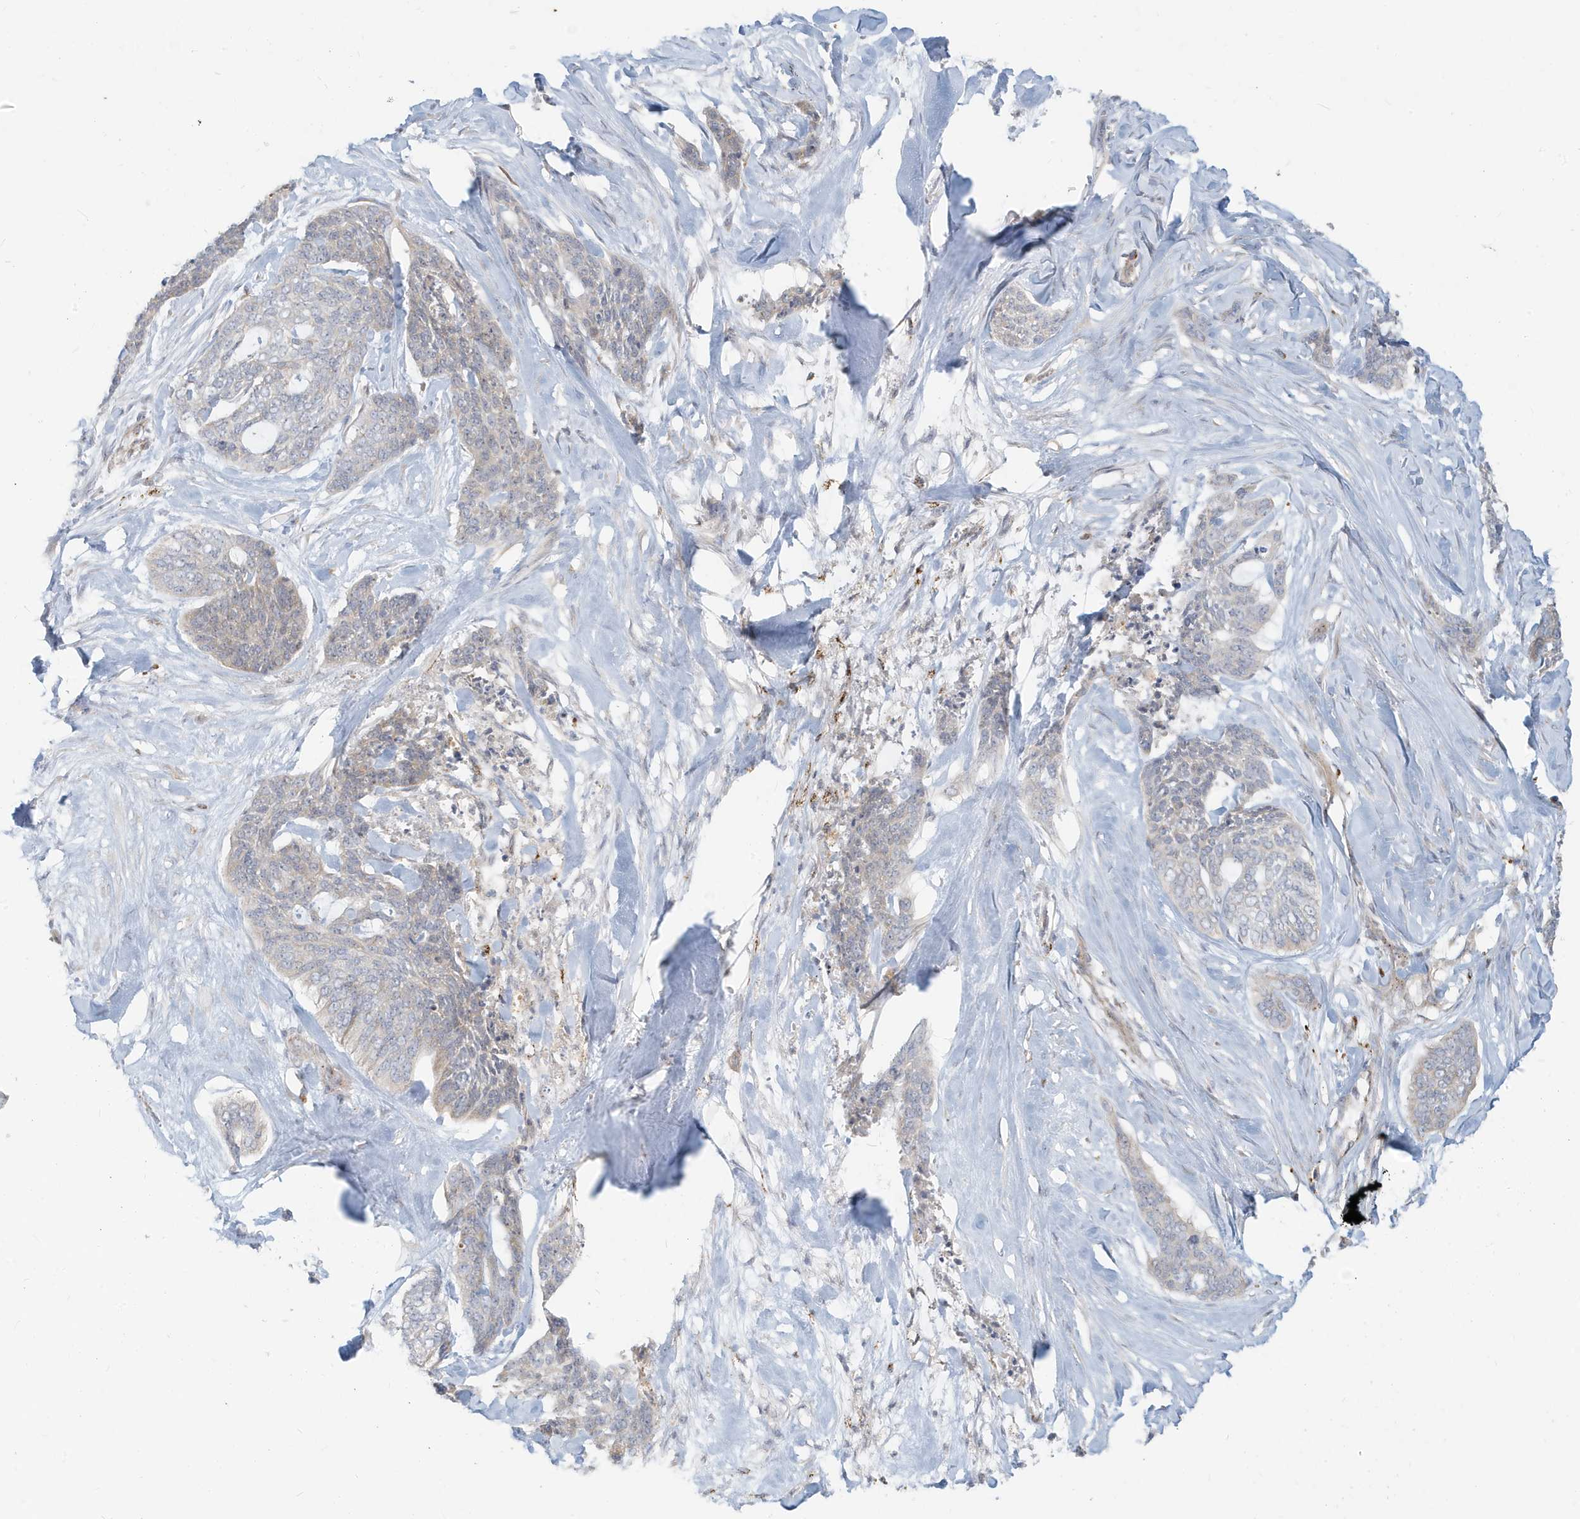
{"staining": {"intensity": "negative", "quantity": "none", "location": "none"}, "tissue": "skin cancer", "cell_type": "Tumor cells", "image_type": "cancer", "snomed": [{"axis": "morphology", "description": "Basal cell carcinoma"}, {"axis": "topography", "description": "Skin"}], "caption": "High power microscopy micrograph of an immunohistochemistry (IHC) image of skin cancer (basal cell carcinoma), revealing no significant staining in tumor cells.", "gene": "MCOLN1", "patient": {"sex": "female", "age": 64}}